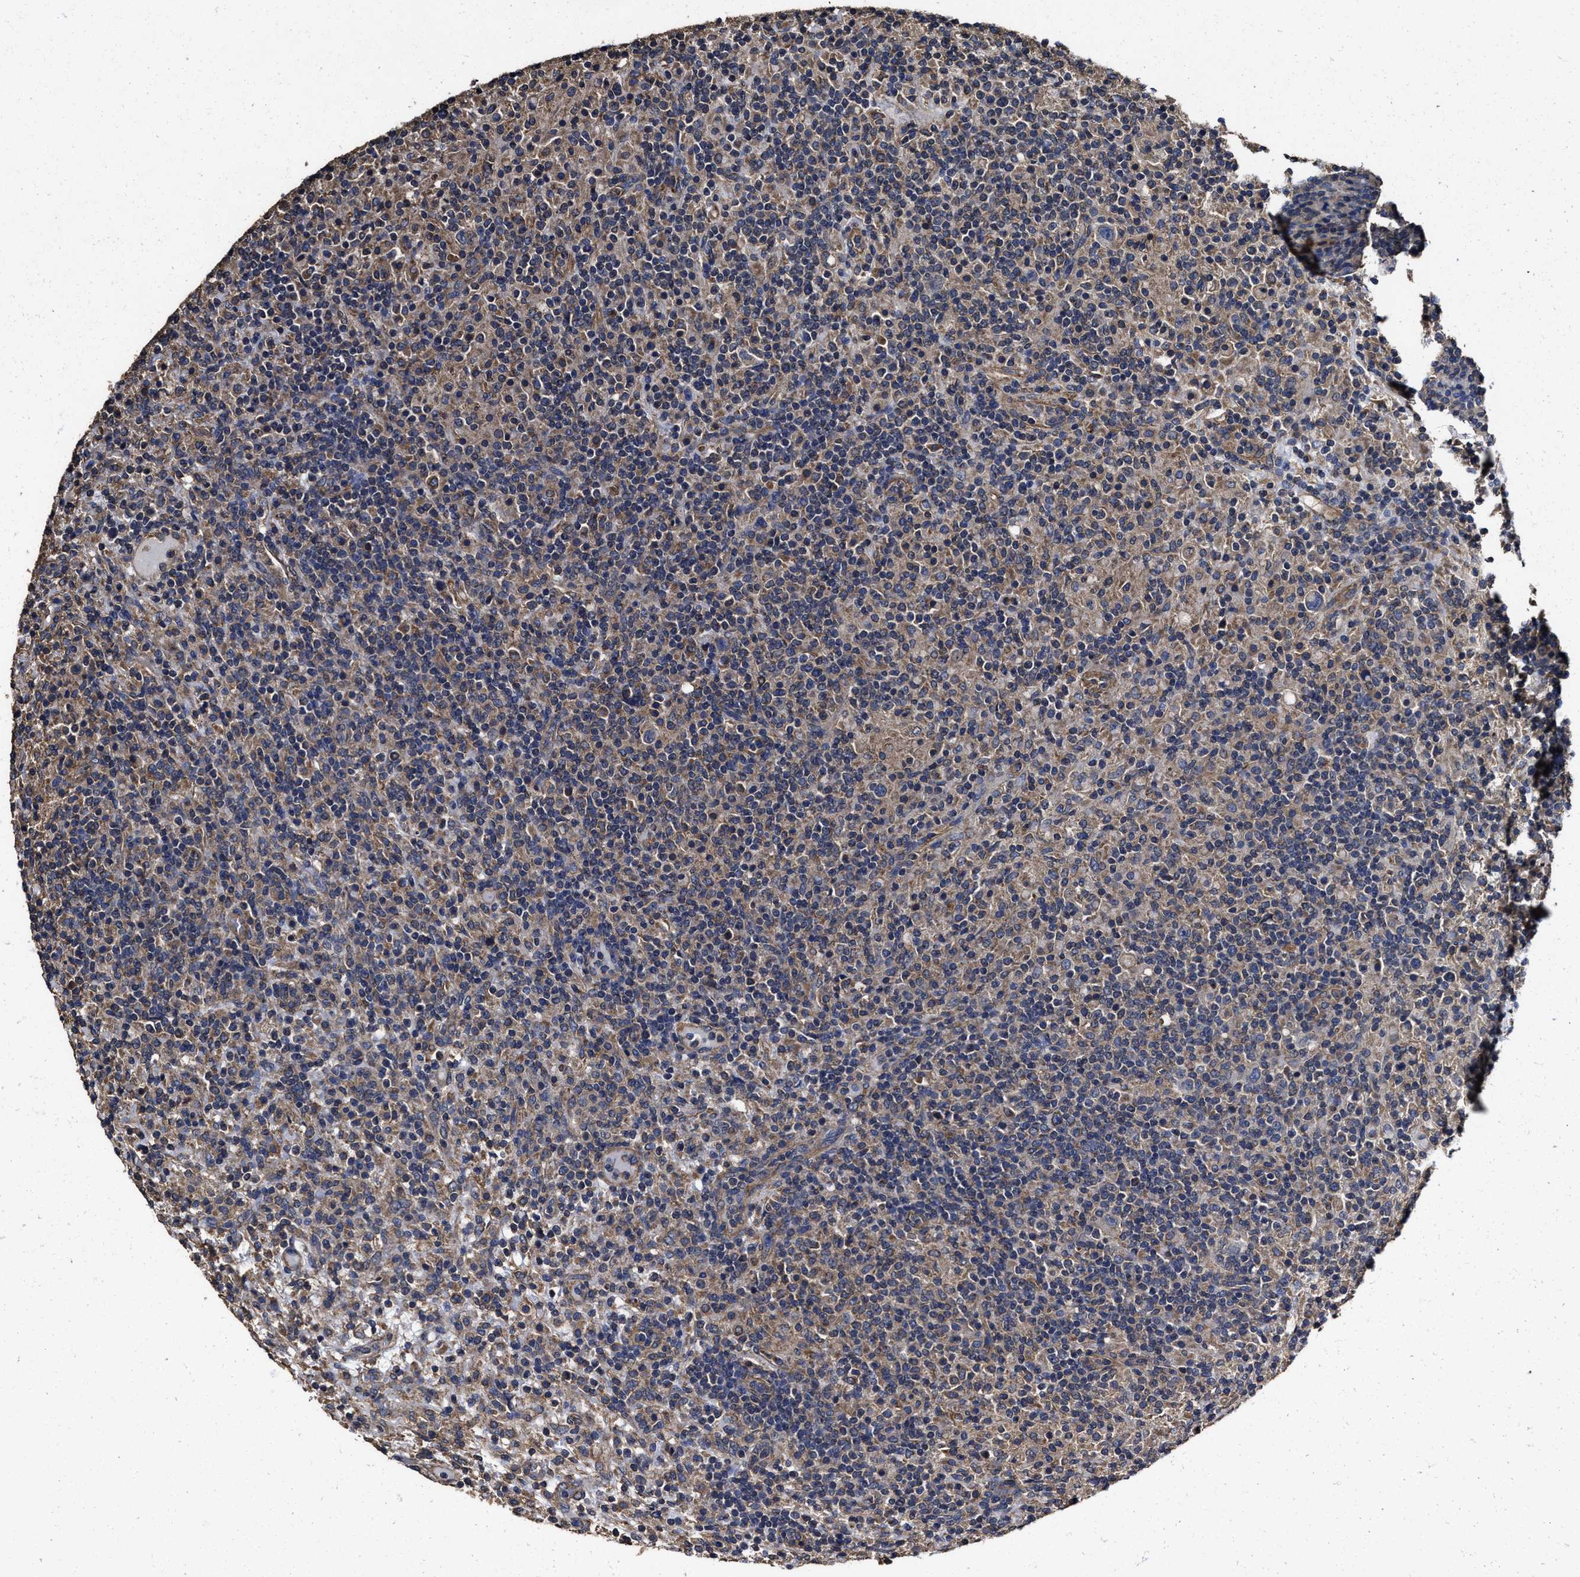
{"staining": {"intensity": "weak", "quantity": "25%-75%", "location": "cytoplasmic/membranous"}, "tissue": "lymphoma", "cell_type": "Tumor cells", "image_type": "cancer", "snomed": [{"axis": "morphology", "description": "Hodgkin's disease, NOS"}, {"axis": "topography", "description": "Lymph node"}], "caption": "Immunohistochemical staining of human lymphoma exhibits low levels of weak cytoplasmic/membranous protein positivity in about 25%-75% of tumor cells. The staining was performed using DAB (3,3'-diaminobenzidine) to visualize the protein expression in brown, while the nuclei were stained in blue with hematoxylin (Magnification: 20x).", "gene": "SFXN4", "patient": {"sex": "male", "age": 70}}